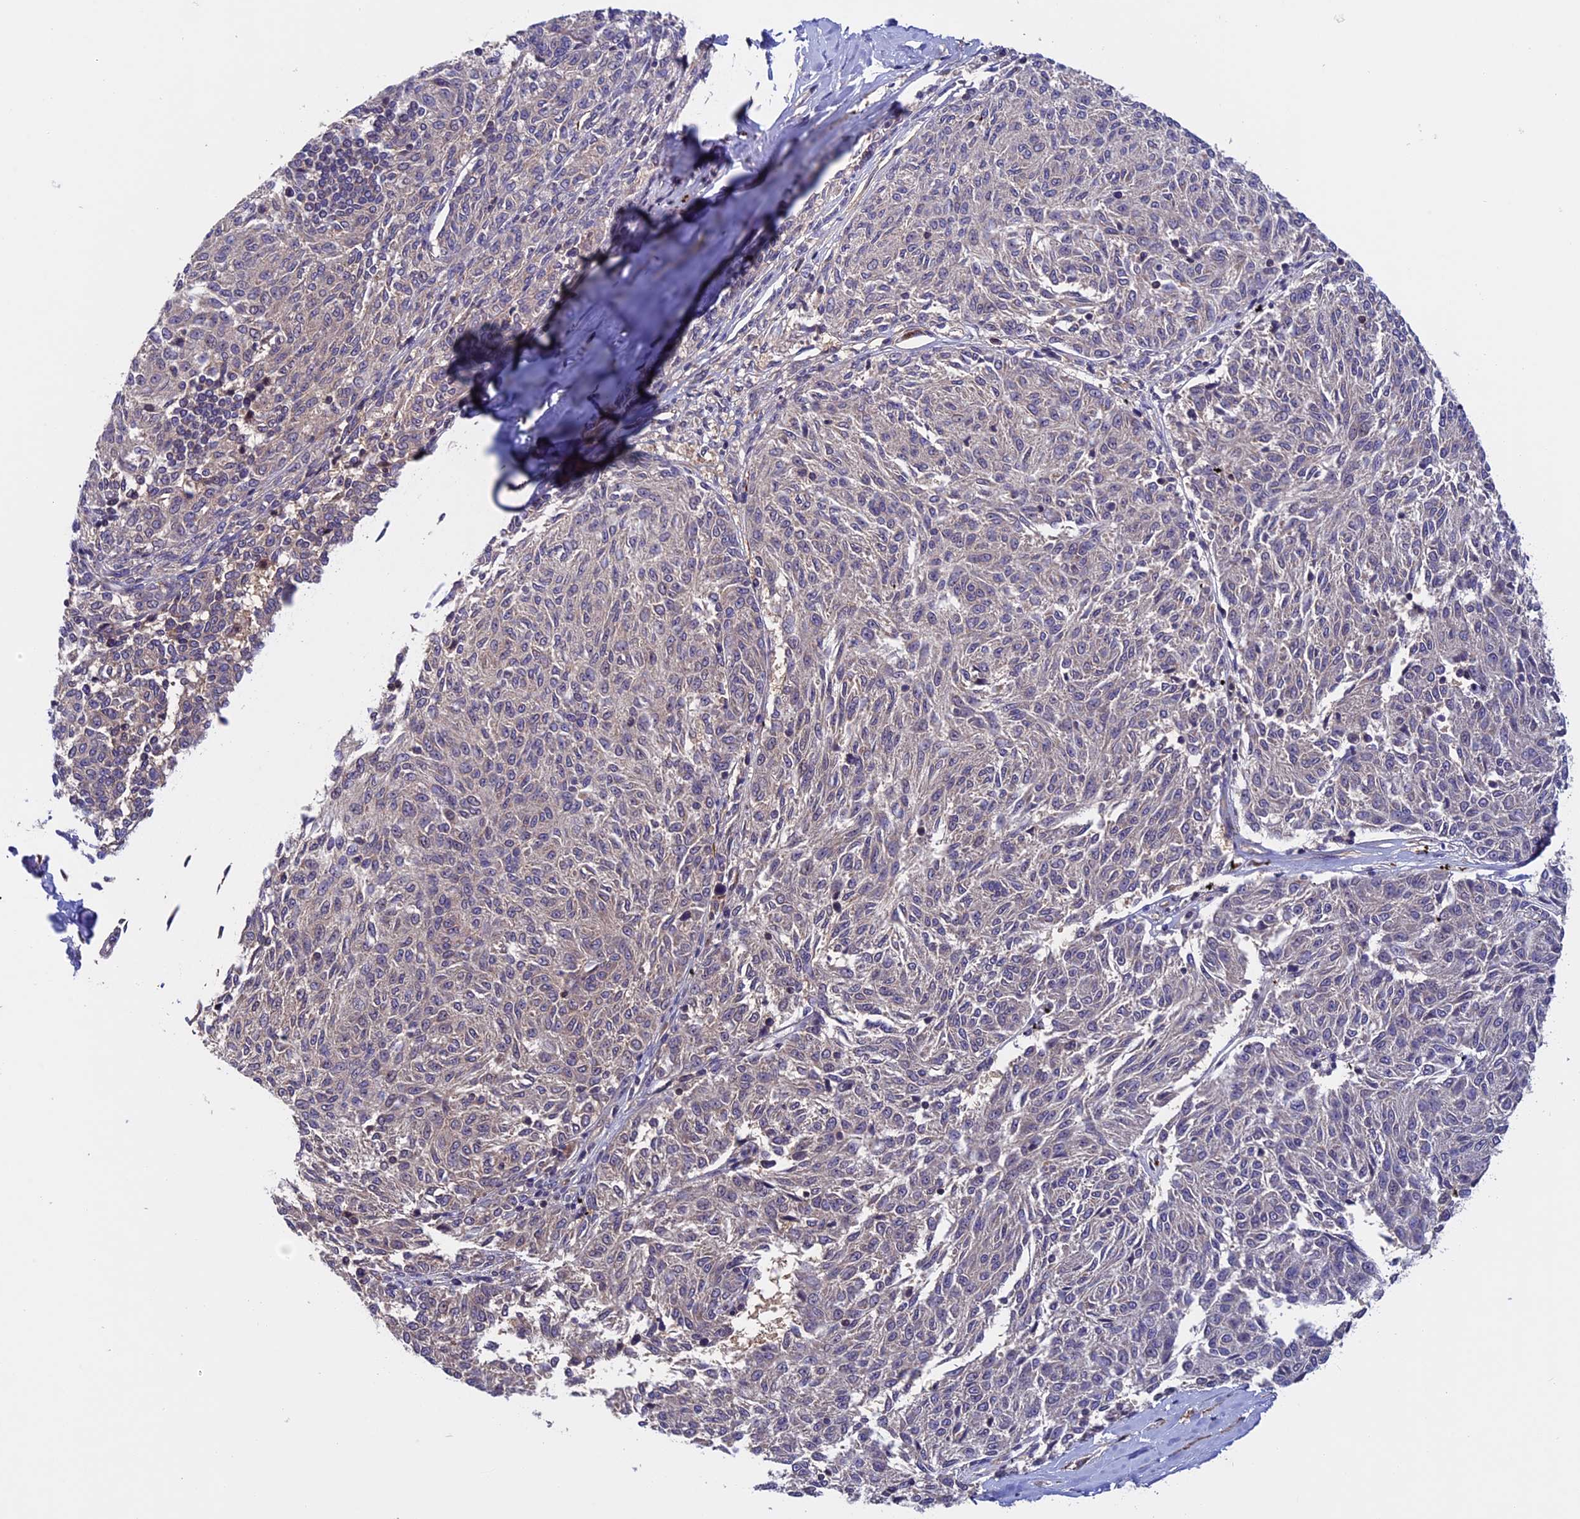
{"staining": {"intensity": "negative", "quantity": "none", "location": "none"}, "tissue": "melanoma", "cell_type": "Tumor cells", "image_type": "cancer", "snomed": [{"axis": "morphology", "description": "Malignant melanoma, NOS"}, {"axis": "topography", "description": "Skin"}], "caption": "Tumor cells show no significant protein expression in melanoma.", "gene": "SLC9A5", "patient": {"sex": "female", "age": 72}}